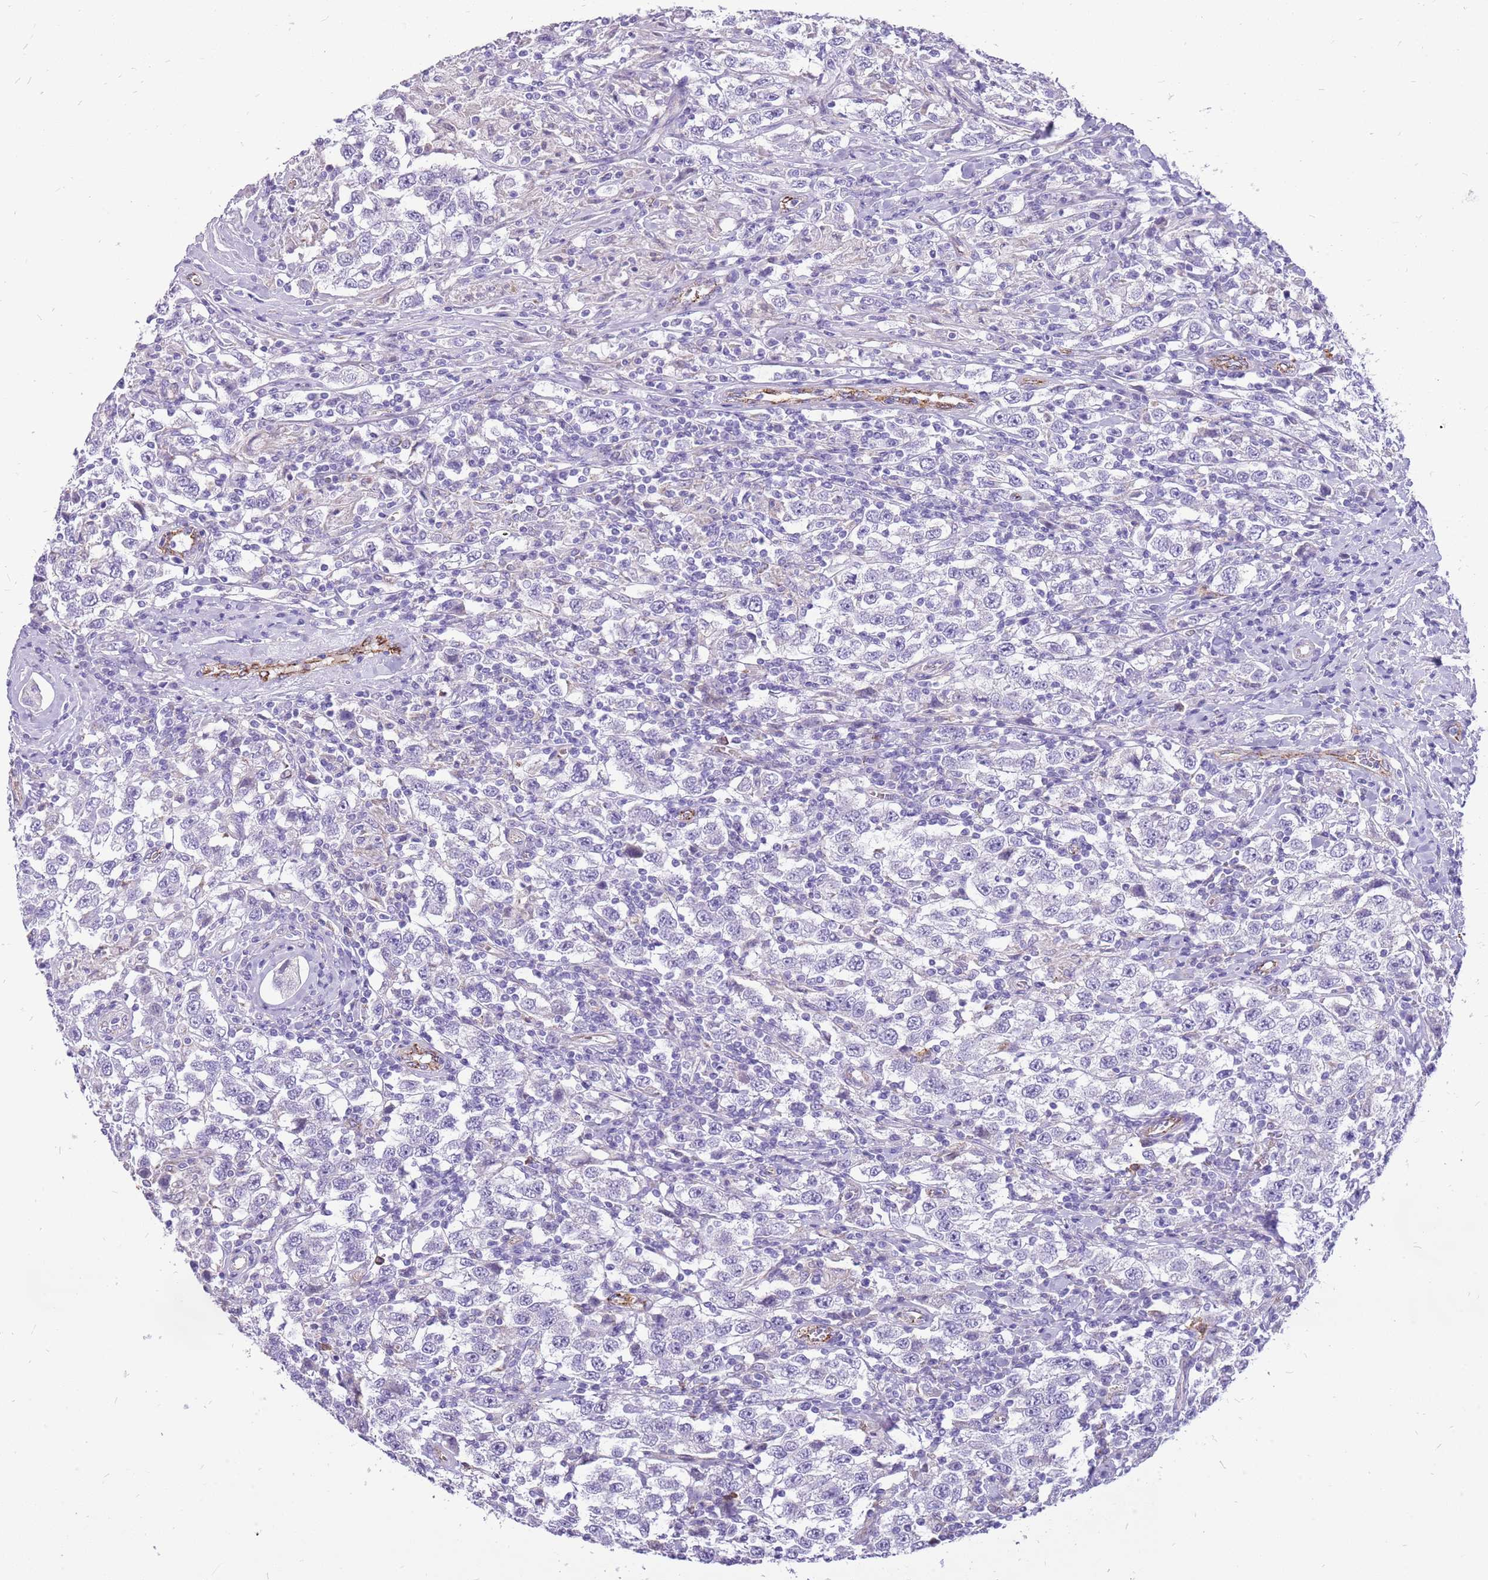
{"staining": {"intensity": "negative", "quantity": "none", "location": "none"}, "tissue": "testis cancer", "cell_type": "Tumor cells", "image_type": "cancer", "snomed": [{"axis": "morphology", "description": "Seminoma, NOS"}, {"axis": "topography", "description": "Testis"}], "caption": "High magnification brightfield microscopy of testis seminoma stained with DAB (brown) and counterstained with hematoxylin (blue): tumor cells show no significant expression.", "gene": "PCNX1", "patient": {"sex": "male", "age": 41}}